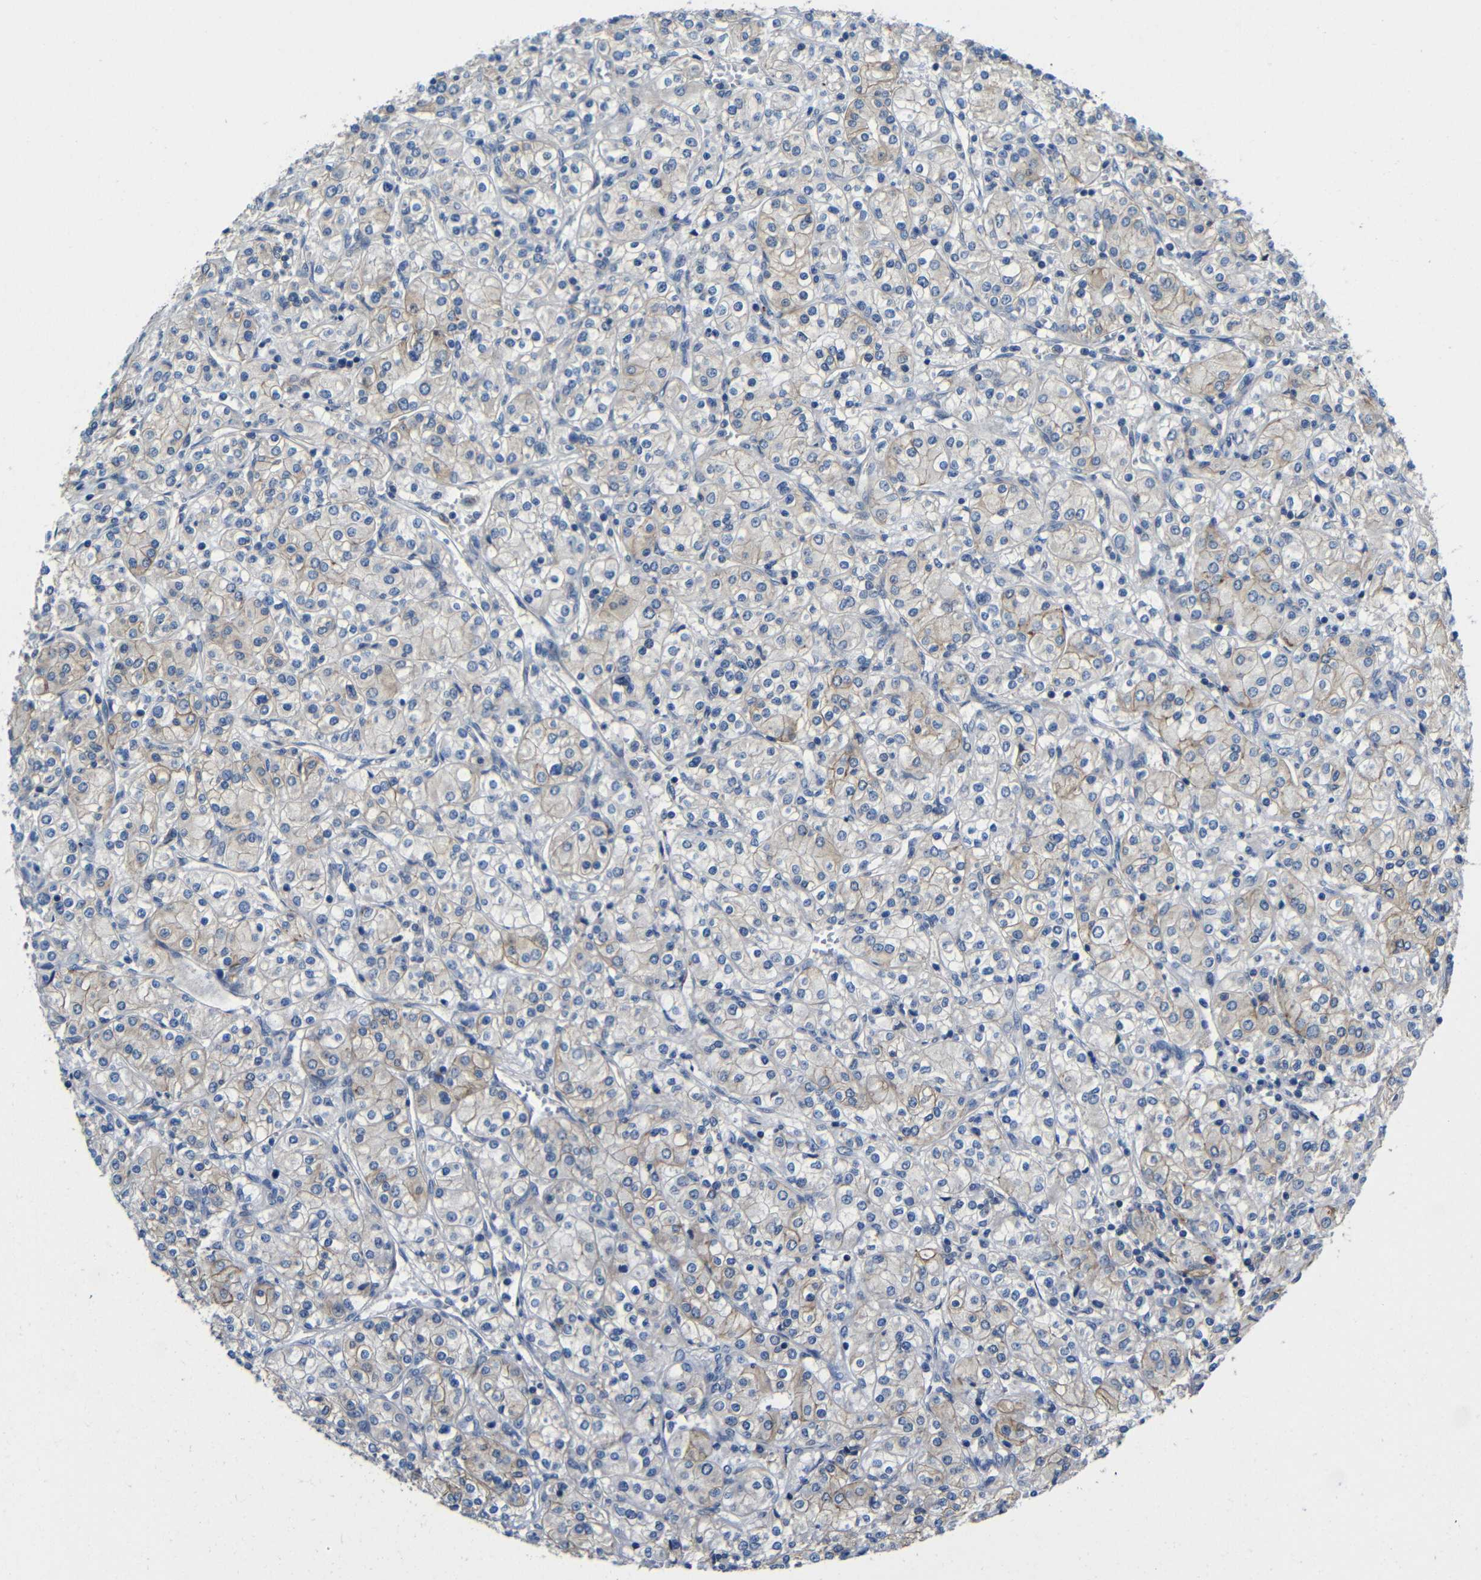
{"staining": {"intensity": "weak", "quantity": "<25%", "location": "cytoplasmic/membranous"}, "tissue": "renal cancer", "cell_type": "Tumor cells", "image_type": "cancer", "snomed": [{"axis": "morphology", "description": "Adenocarcinoma, NOS"}, {"axis": "topography", "description": "Kidney"}], "caption": "Histopathology image shows no significant protein staining in tumor cells of renal adenocarcinoma.", "gene": "ZNF90", "patient": {"sex": "male", "age": 77}}